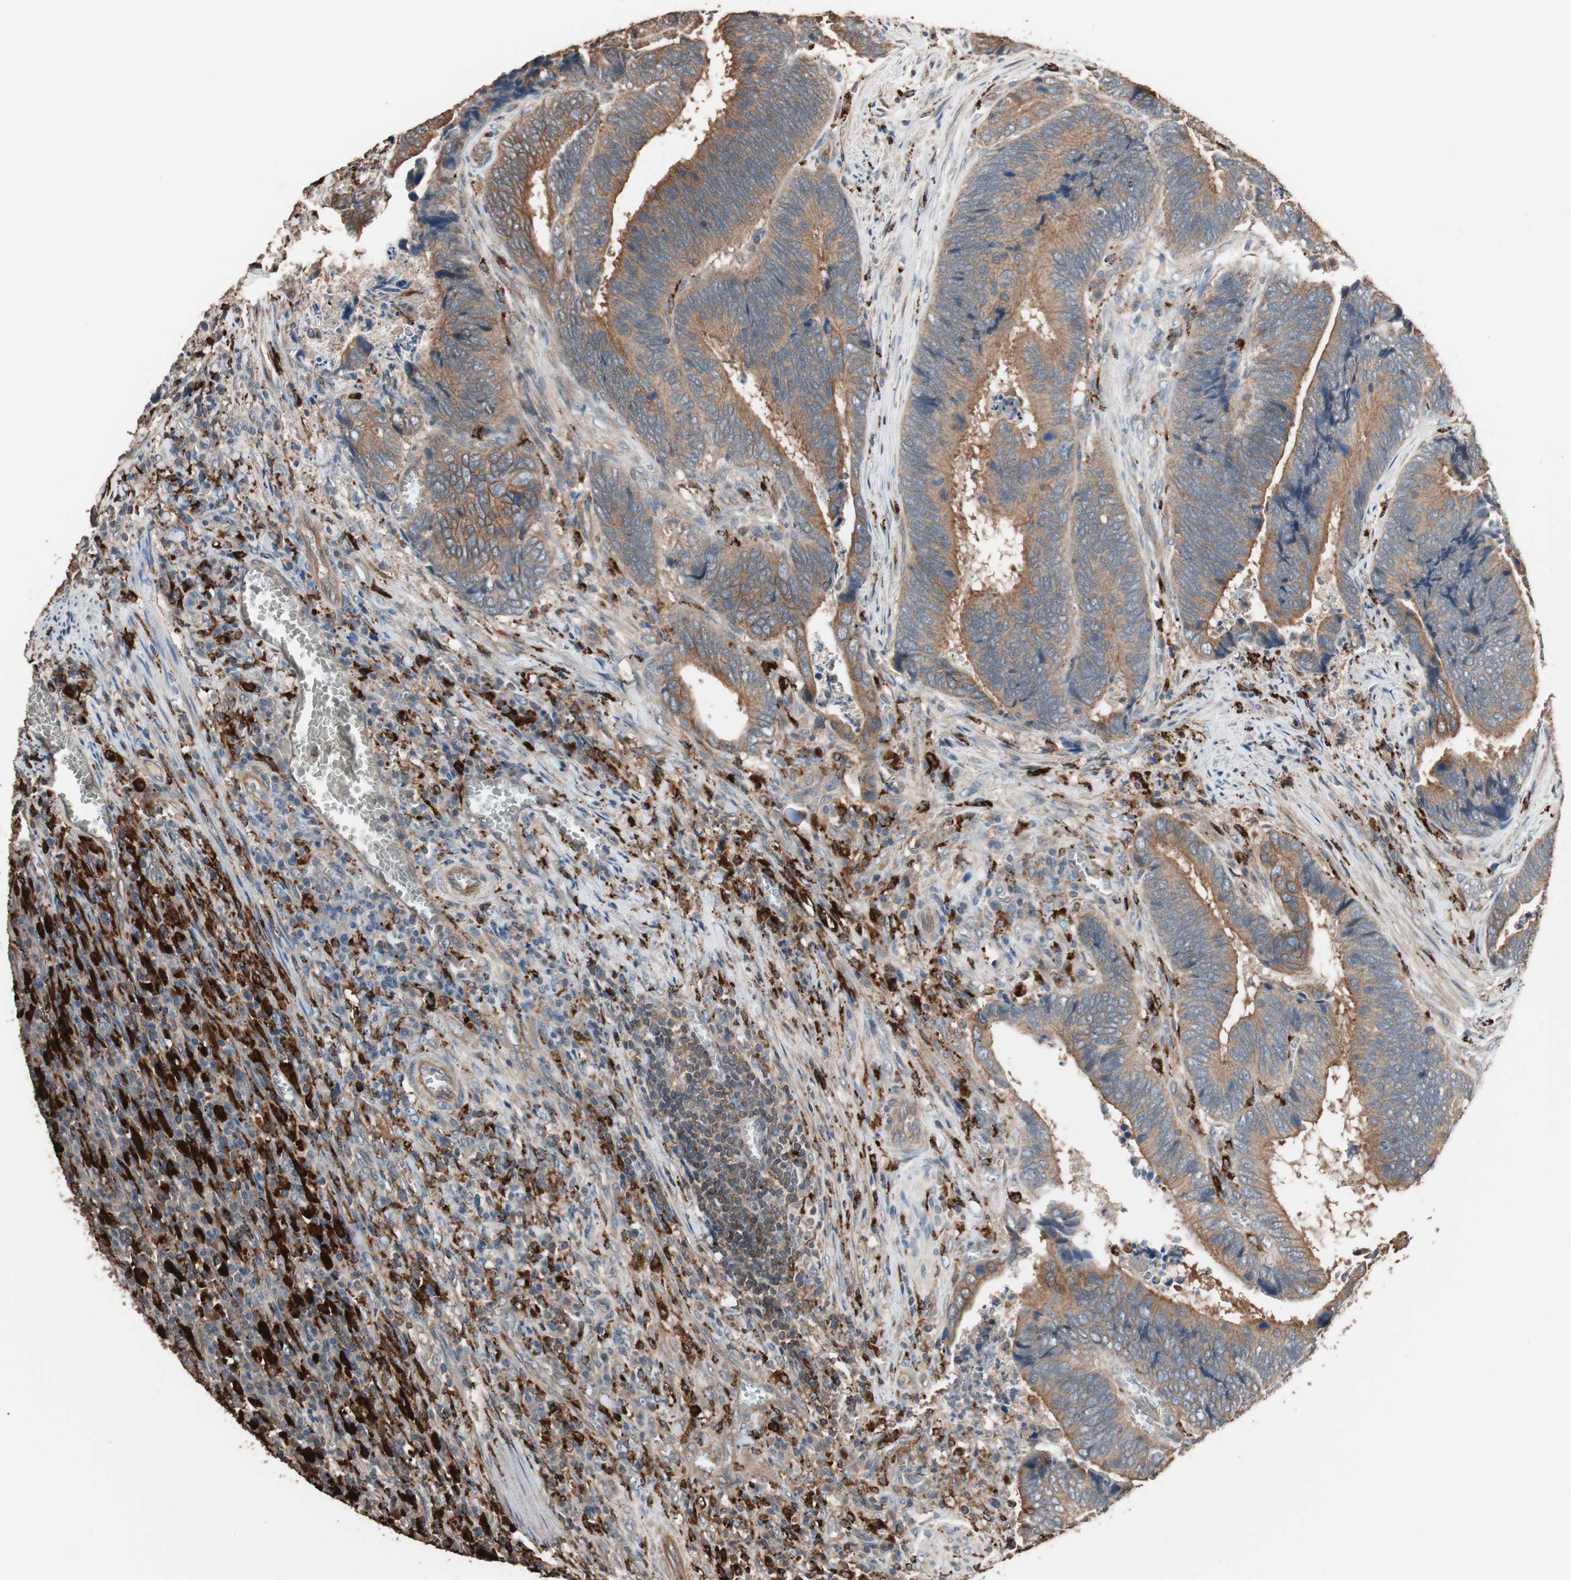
{"staining": {"intensity": "moderate", "quantity": ">75%", "location": "cytoplasmic/membranous"}, "tissue": "colorectal cancer", "cell_type": "Tumor cells", "image_type": "cancer", "snomed": [{"axis": "morphology", "description": "Adenocarcinoma, NOS"}, {"axis": "topography", "description": "Colon"}], "caption": "Protein staining of colorectal cancer (adenocarcinoma) tissue exhibits moderate cytoplasmic/membranous staining in approximately >75% of tumor cells.", "gene": "CCT3", "patient": {"sex": "male", "age": 72}}